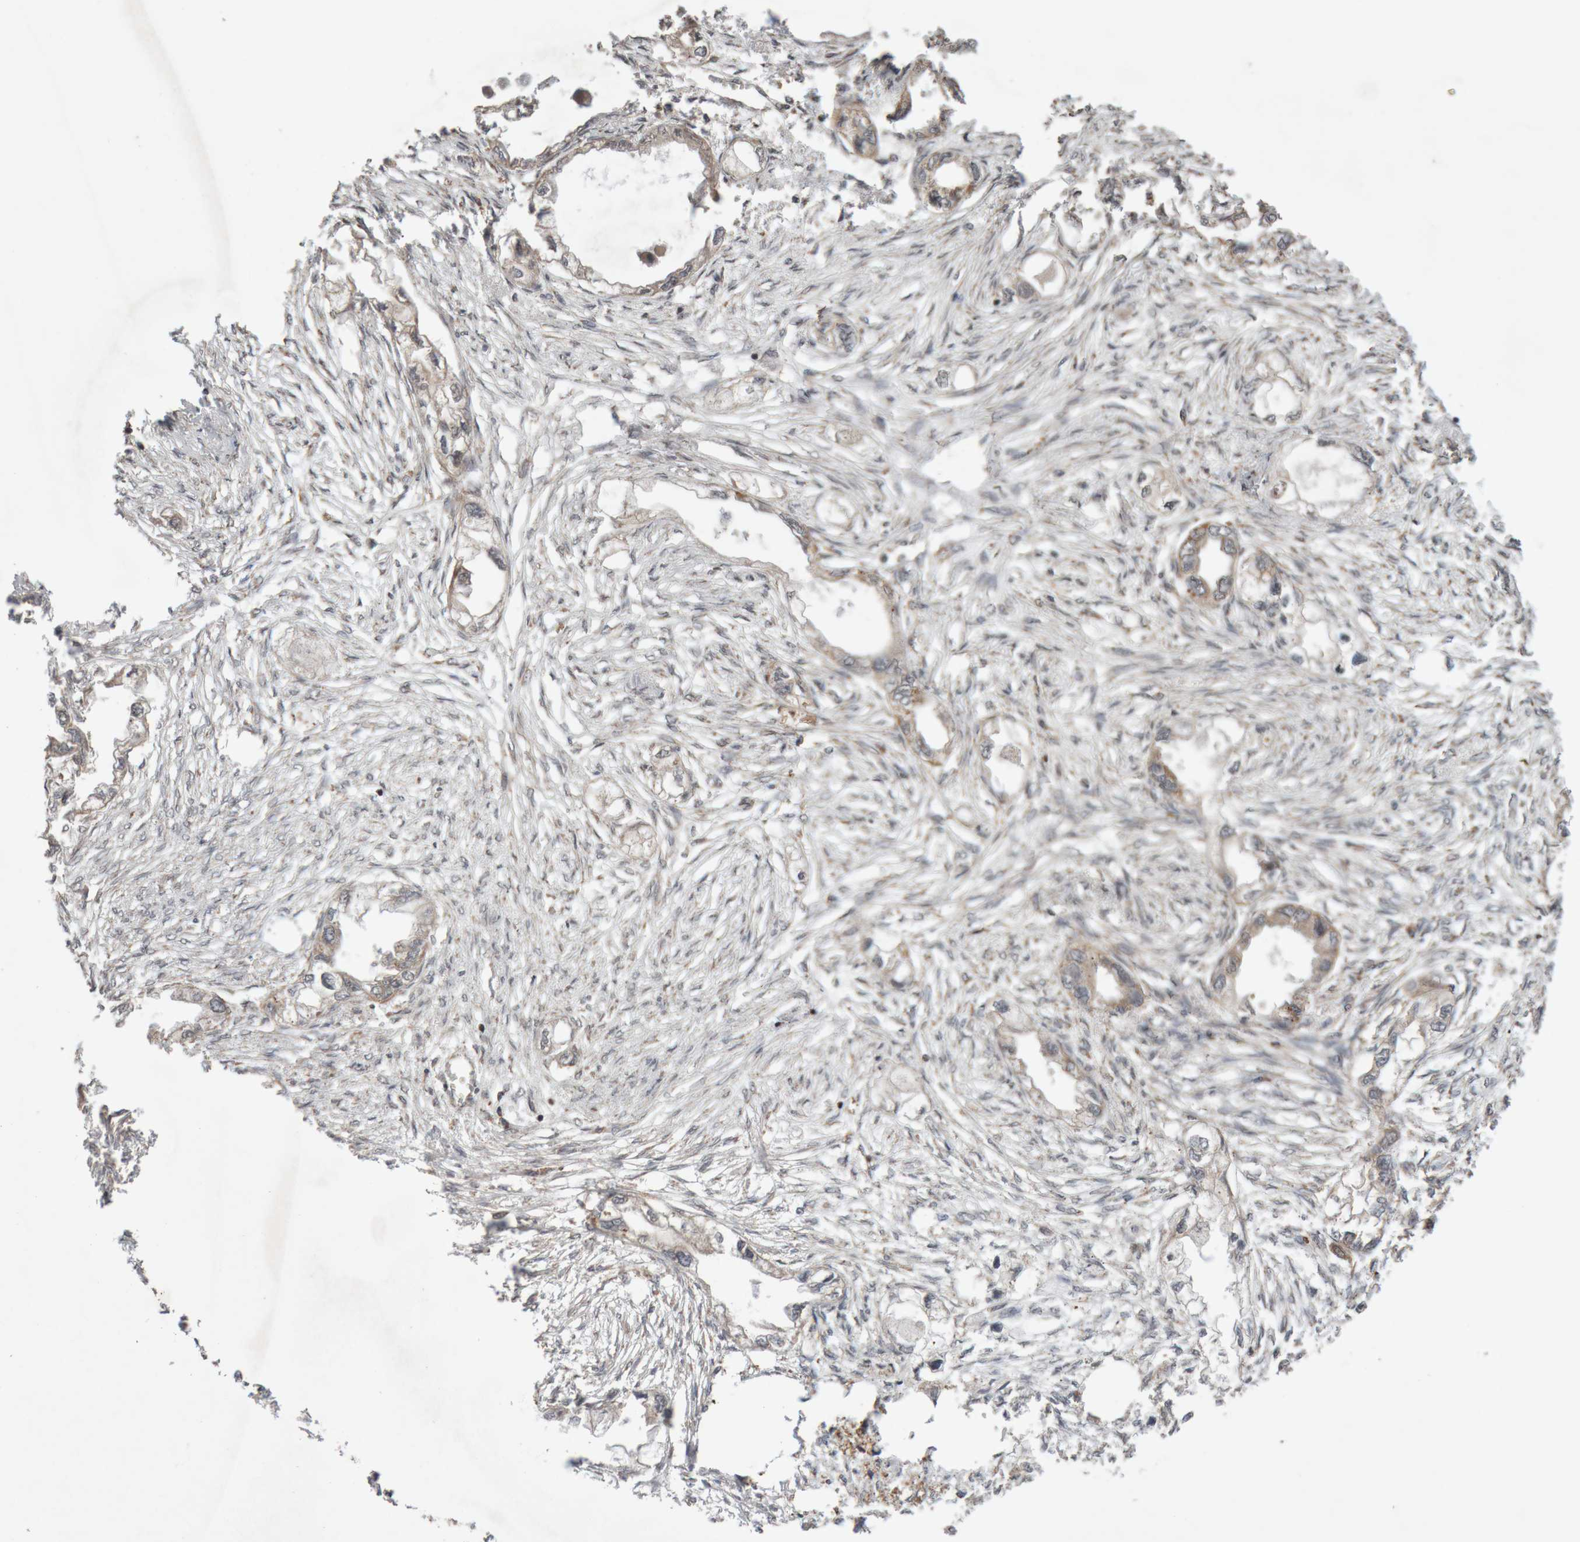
{"staining": {"intensity": "weak", "quantity": "25%-75%", "location": "cytoplasmic/membranous"}, "tissue": "endometrial cancer", "cell_type": "Tumor cells", "image_type": "cancer", "snomed": [{"axis": "morphology", "description": "Adenocarcinoma, NOS"}, {"axis": "morphology", "description": "Adenocarcinoma, metastatic, NOS"}, {"axis": "topography", "description": "Adipose tissue"}, {"axis": "topography", "description": "Endometrium"}], "caption": "An image of endometrial adenocarcinoma stained for a protein shows weak cytoplasmic/membranous brown staining in tumor cells.", "gene": "KIF21B", "patient": {"sex": "female", "age": 67}}